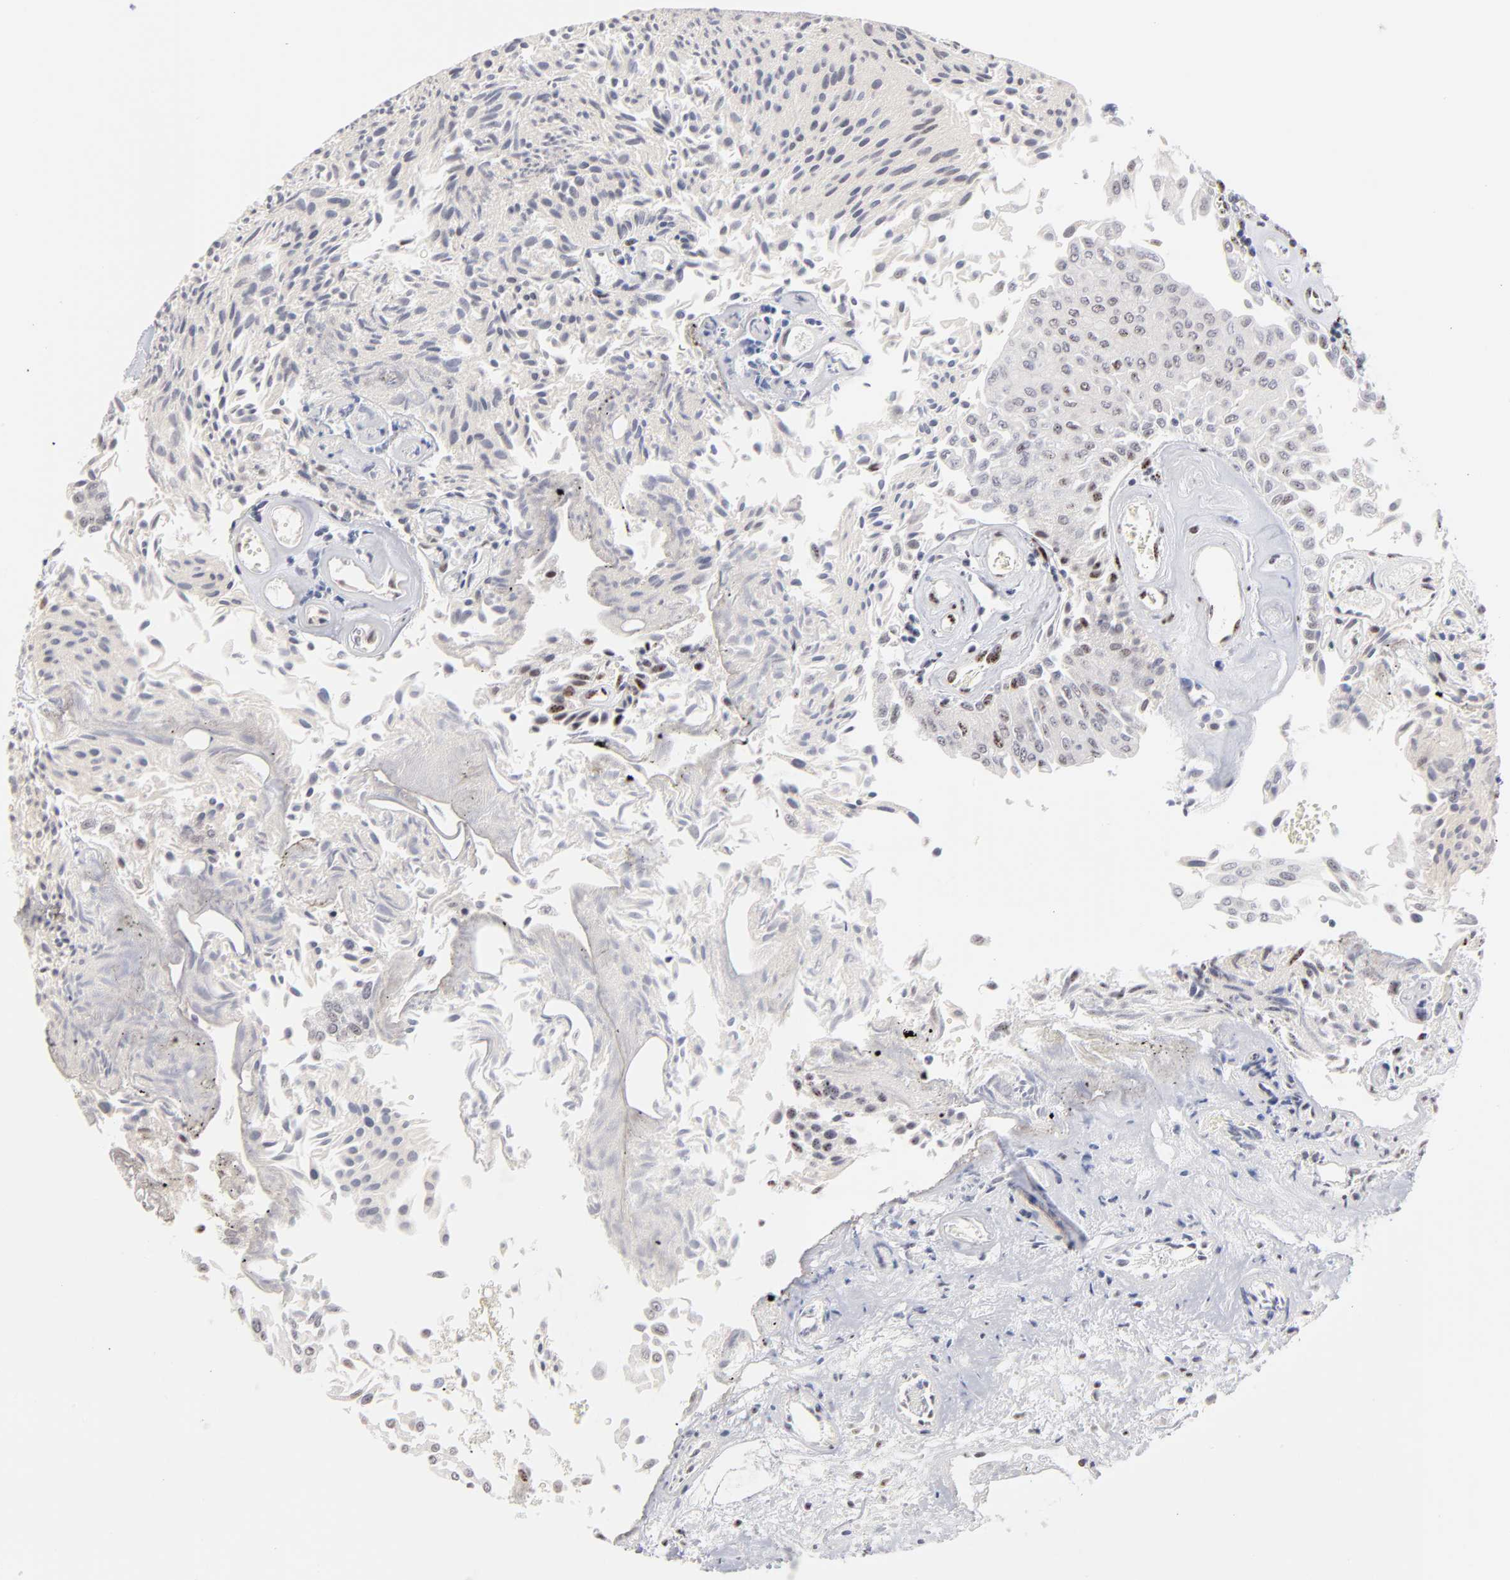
{"staining": {"intensity": "negative", "quantity": "none", "location": "none"}, "tissue": "urothelial cancer", "cell_type": "Tumor cells", "image_type": "cancer", "snomed": [{"axis": "morphology", "description": "Urothelial carcinoma, Low grade"}, {"axis": "topography", "description": "Urinary bladder"}], "caption": "Human urothelial carcinoma (low-grade) stained for a protein using immunohistochemistry demonstrates no expression in tumor cells.", "gene": "STAT3", "patient": {"sex": "male", "age": 86}}